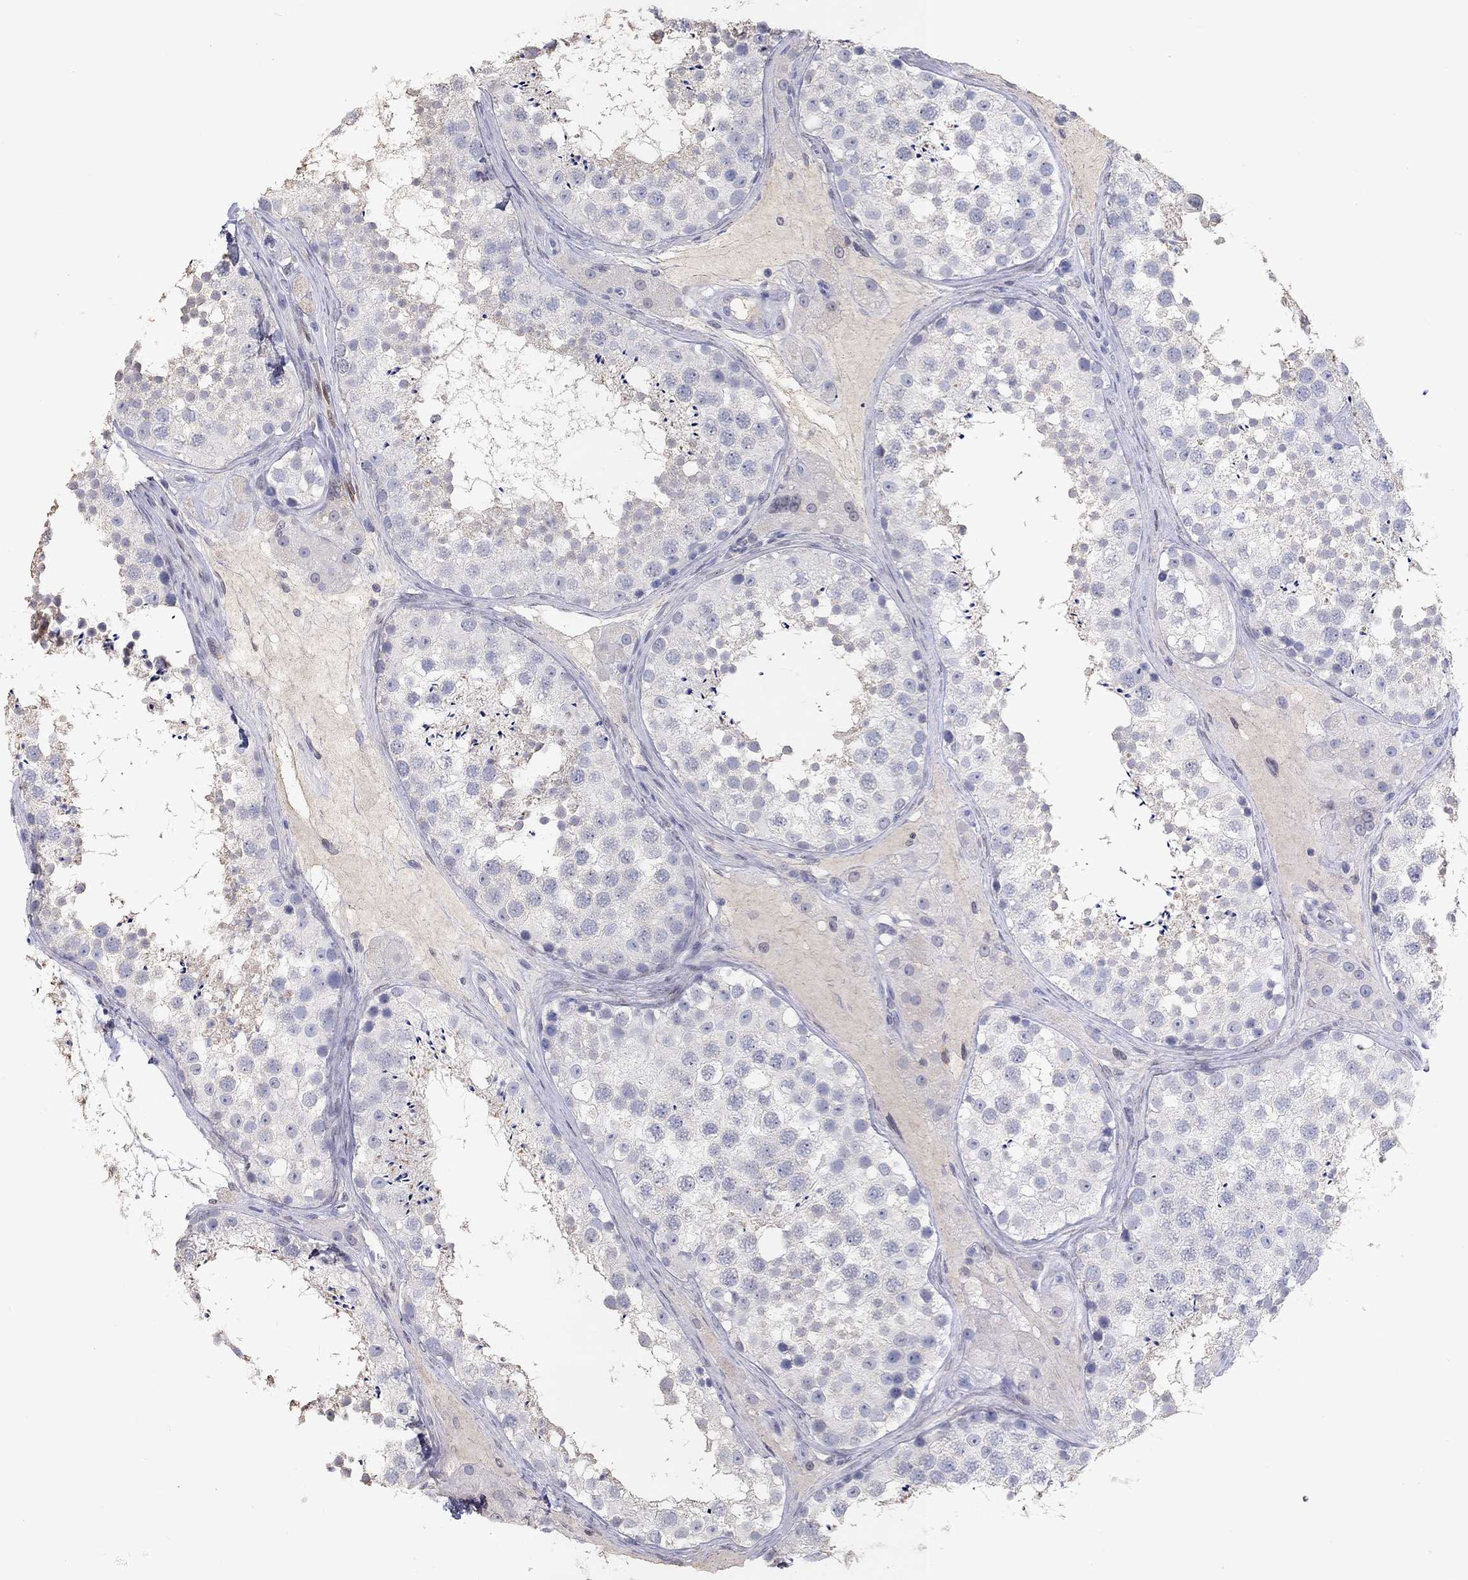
{"staining": {"intensity": "weak", "quantity": "<25%", "location": "cytoplasmic/membranous"}, "tissue": "testis", "cell_type": "Cells in seminiferous ducts", "image_type": "normal", "snomed": [{"axis": "morphology", "description": "Normal tissue, NOS"}, {"axis": "topography", "description": "Testis"}], "caption": "The photomicrograph shows no staining of cells in seminiferous ducts in unremarkable testis.", "gene": "FGF2", "patient": {"sex": "male", "age": 41}}